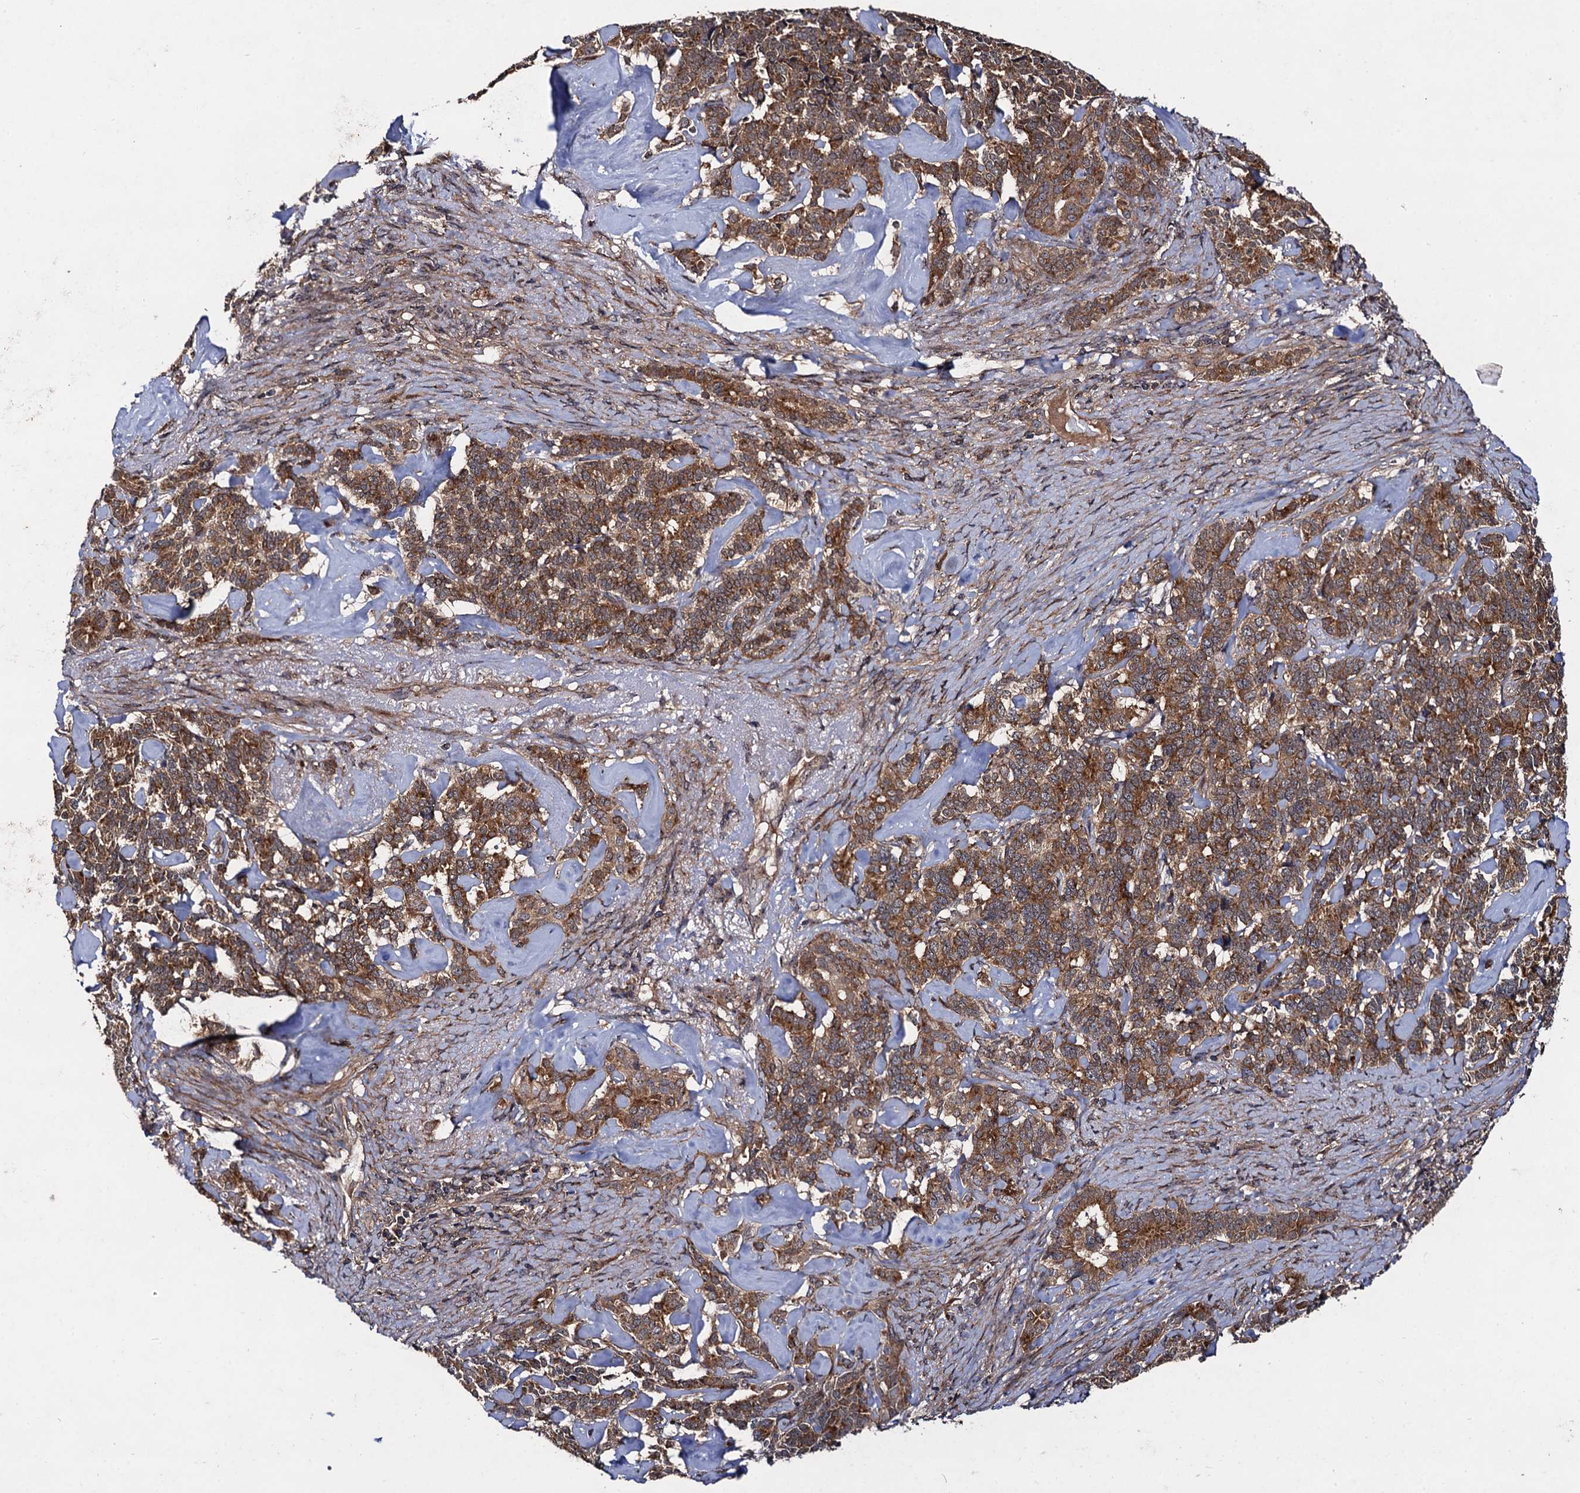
{"staining": {"intensity": "moderate", "quantity": ">75%", "location": "cytoplasmic/membranous"}, "tissue": "pancreatic cancer", "cell_type": "Tumor cells", "image_type": "cancer", "snomed": [{"axis": "morphology", "description": "Adenocarcinoma, NOS"}, {"axis": "topography", "description": "Pancreas"}], "caption": "Approximately >75% of tumor cells in human pancreatic cancer exhibit moderate cytoplasmic/membranous protein expression as visualized by brown immunohistochemical staining.", "gene": "KXD1", "patient": {"sex": "female", "age": 74}}